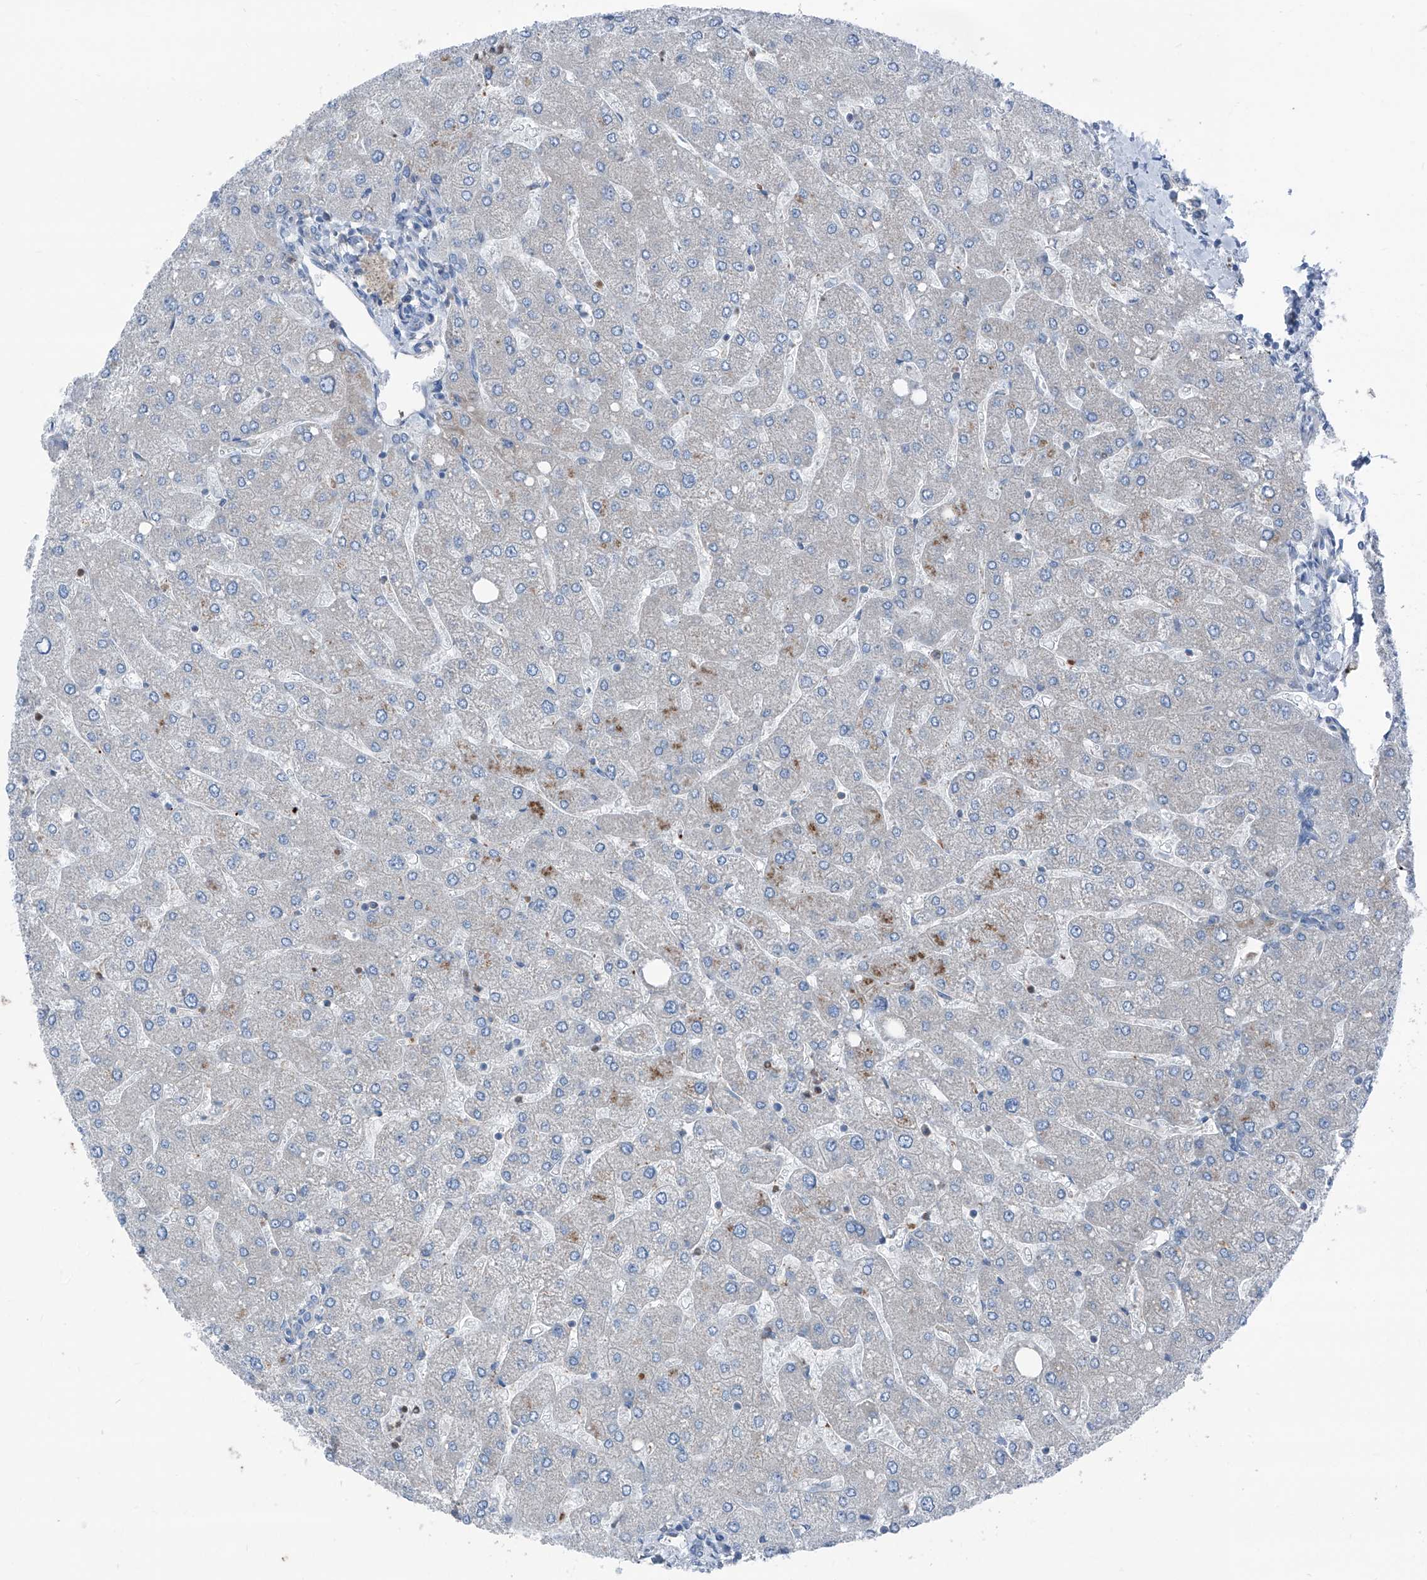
{"staining": {"intensity": "negative", "quantity": "none", "location": "none"}, "tissue": "liver", "cell_type": "Cholangiocytes", "image_type": "normal", "snomed": [{"axis": "morphology", "description": "Normal tissue, NOS"}, {"axis": "topography", "description": "Liver"}], "caption": "Immunohistochemistry micrograph of normal liver stained for a protein (brown), which displays no positivity in cholangiocytes.", "gene": "GPAT3", "patient": {"sex": "male", "age": 55}}